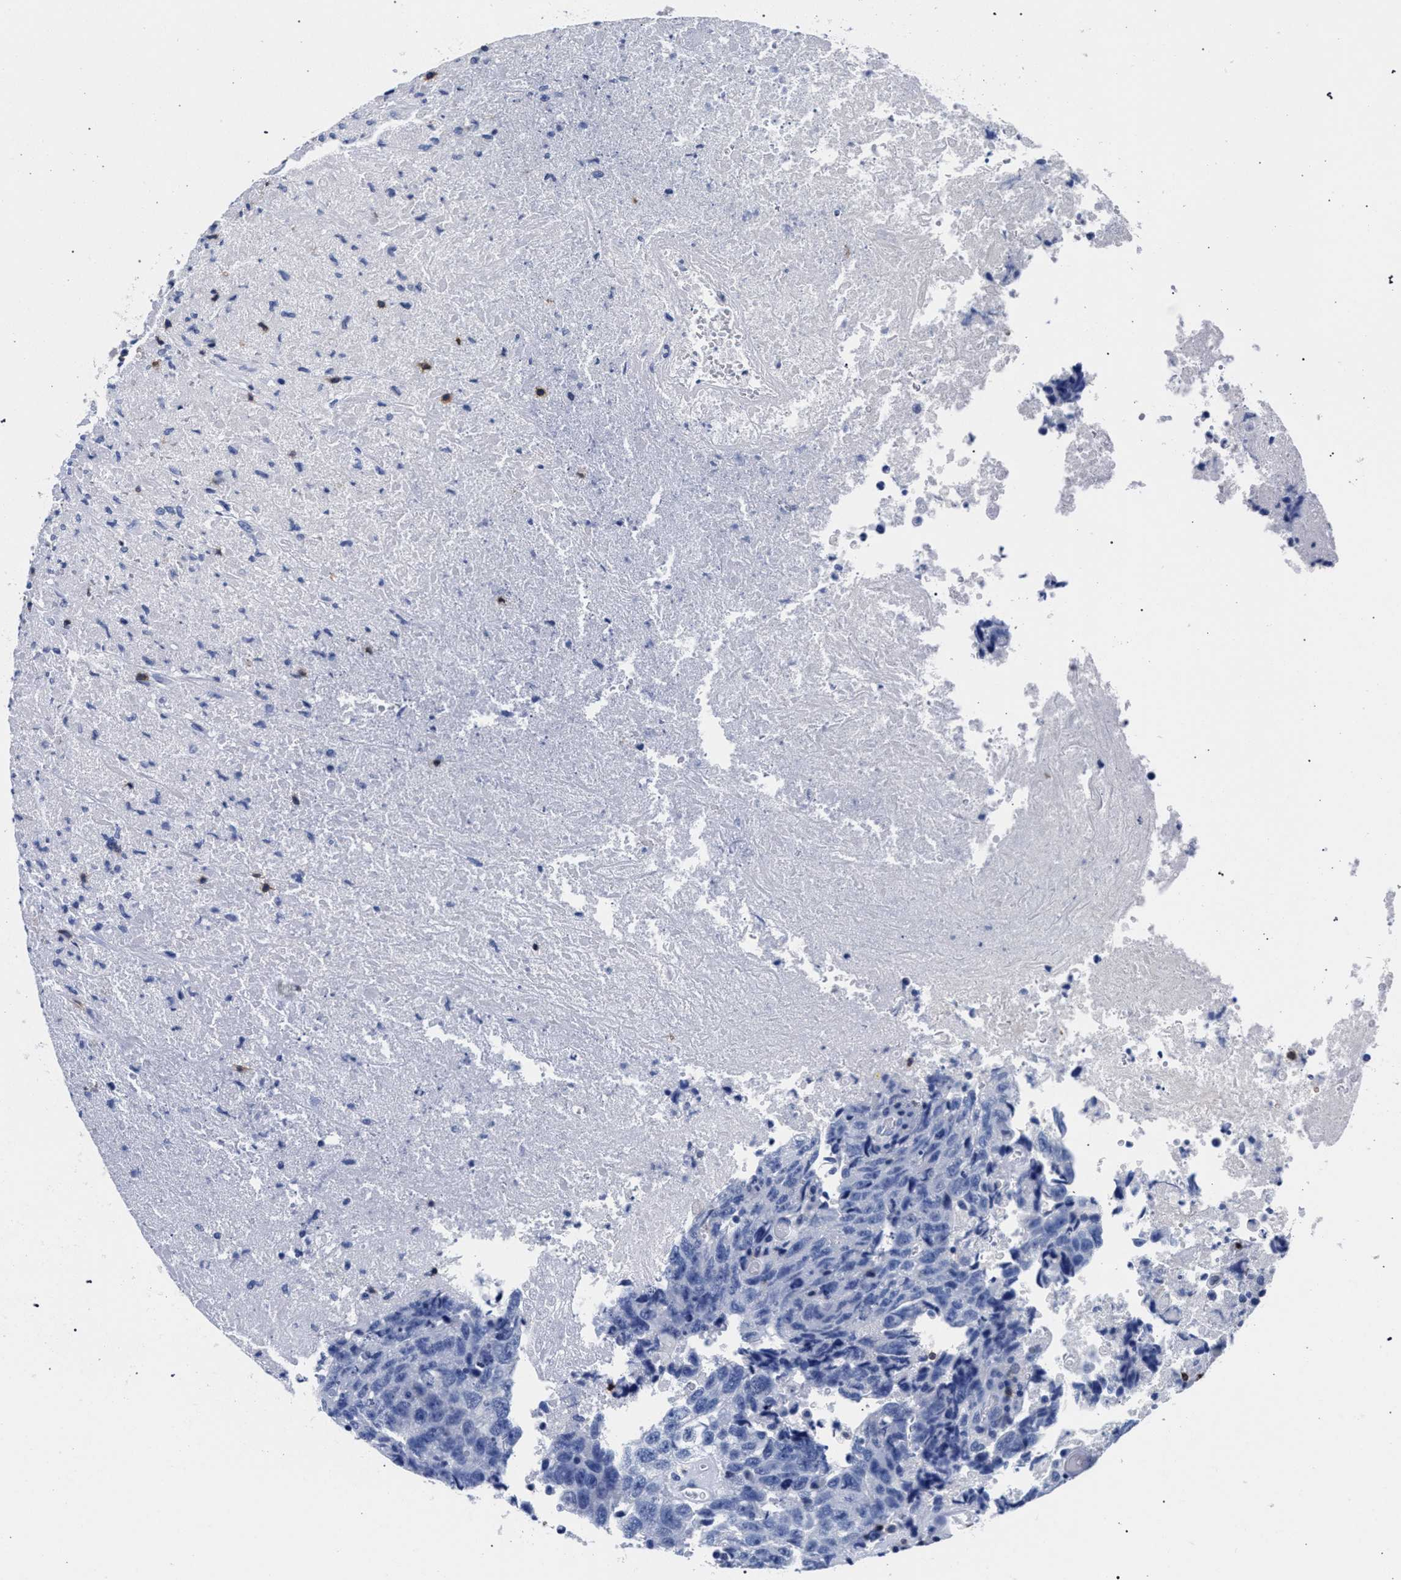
{"staining": {"intensity": "negative", "quantity": "none", "location": "none"}, "tissue": "testis cancer", "cell_type": "Tumor cells", "image_type": "cancer", "snomed": [{"axis": "morphology", "description": "Necrosis, NOS"}, {"axis": "morphology", "description": "Carcinoma, Embryonal, NOS"}, {"axis": "topography", "description": "Testis"}], "caption": "Tumor cells are negative for protein expression in human testis embryonal carcinoma. Nuclei are stained in blue.", "gene": "KLRK1", "patient": {"sex": "male", "age": 19}}